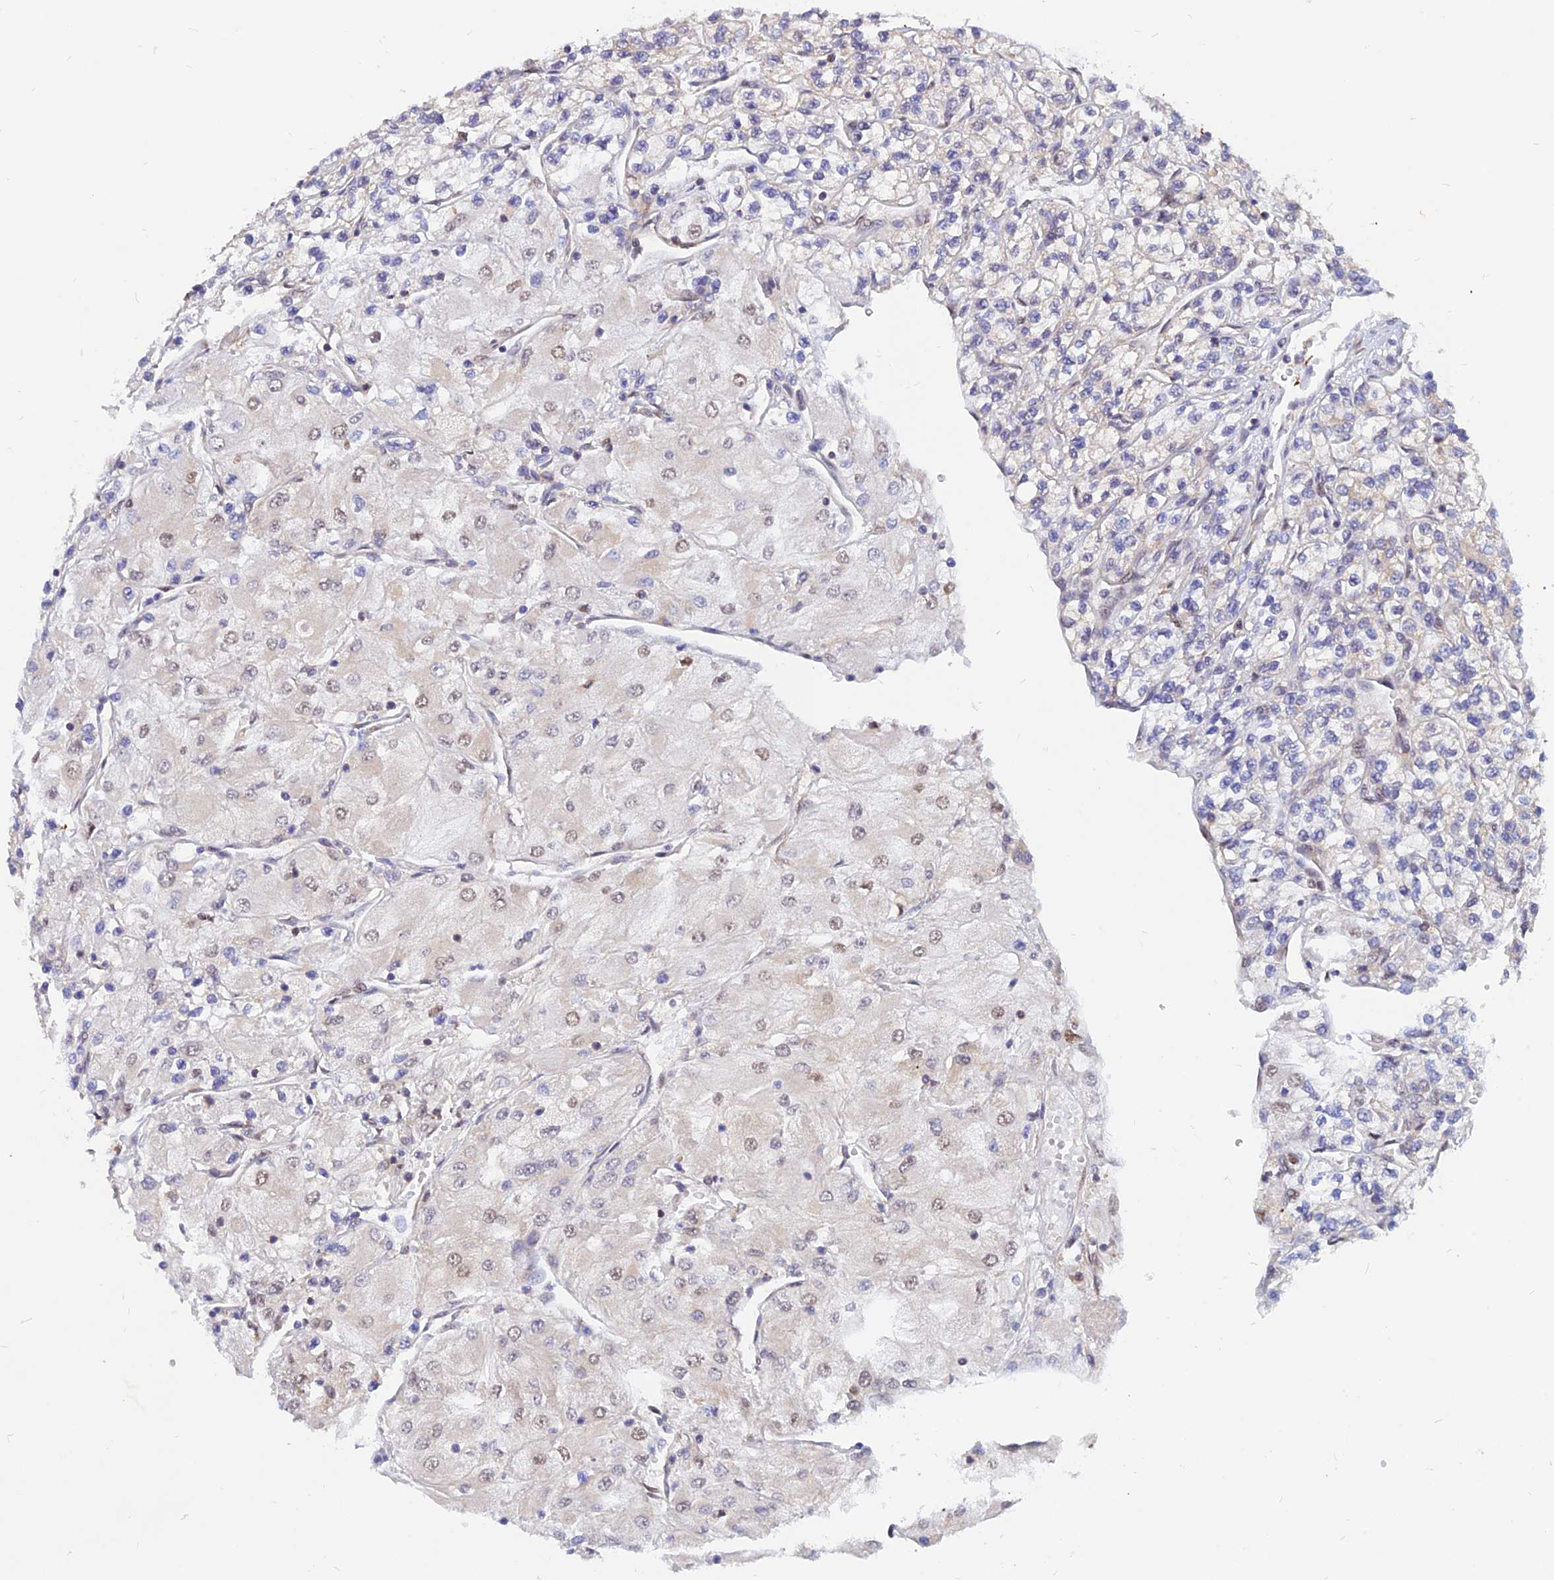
{"staining": {"intensity": "weak", "quantity": "<25%", "location": "nuclear"}, "tissue": "renal cancer", "cell_type": "Tumor cells", "image_type": "cancer", "snomed": [{"axis": "morphology", "description": "Adenocarcinoma, NOS"}, {"axis": "topography", "description": "Kidney"}], "caption": "High power microscopy micrograph of an immunohistochemistry photomicrograph of renal cancer (adenocarcinoma), revealing no significant expression in tumor cells. Brightfield microscopy of immunohistochemistry (IHC) stained with DAB (brown) and hematoxylin (blue), captured at high magnification.", "gene": "DNAJC16", "patient": {"sex": "male", "age": 80}}